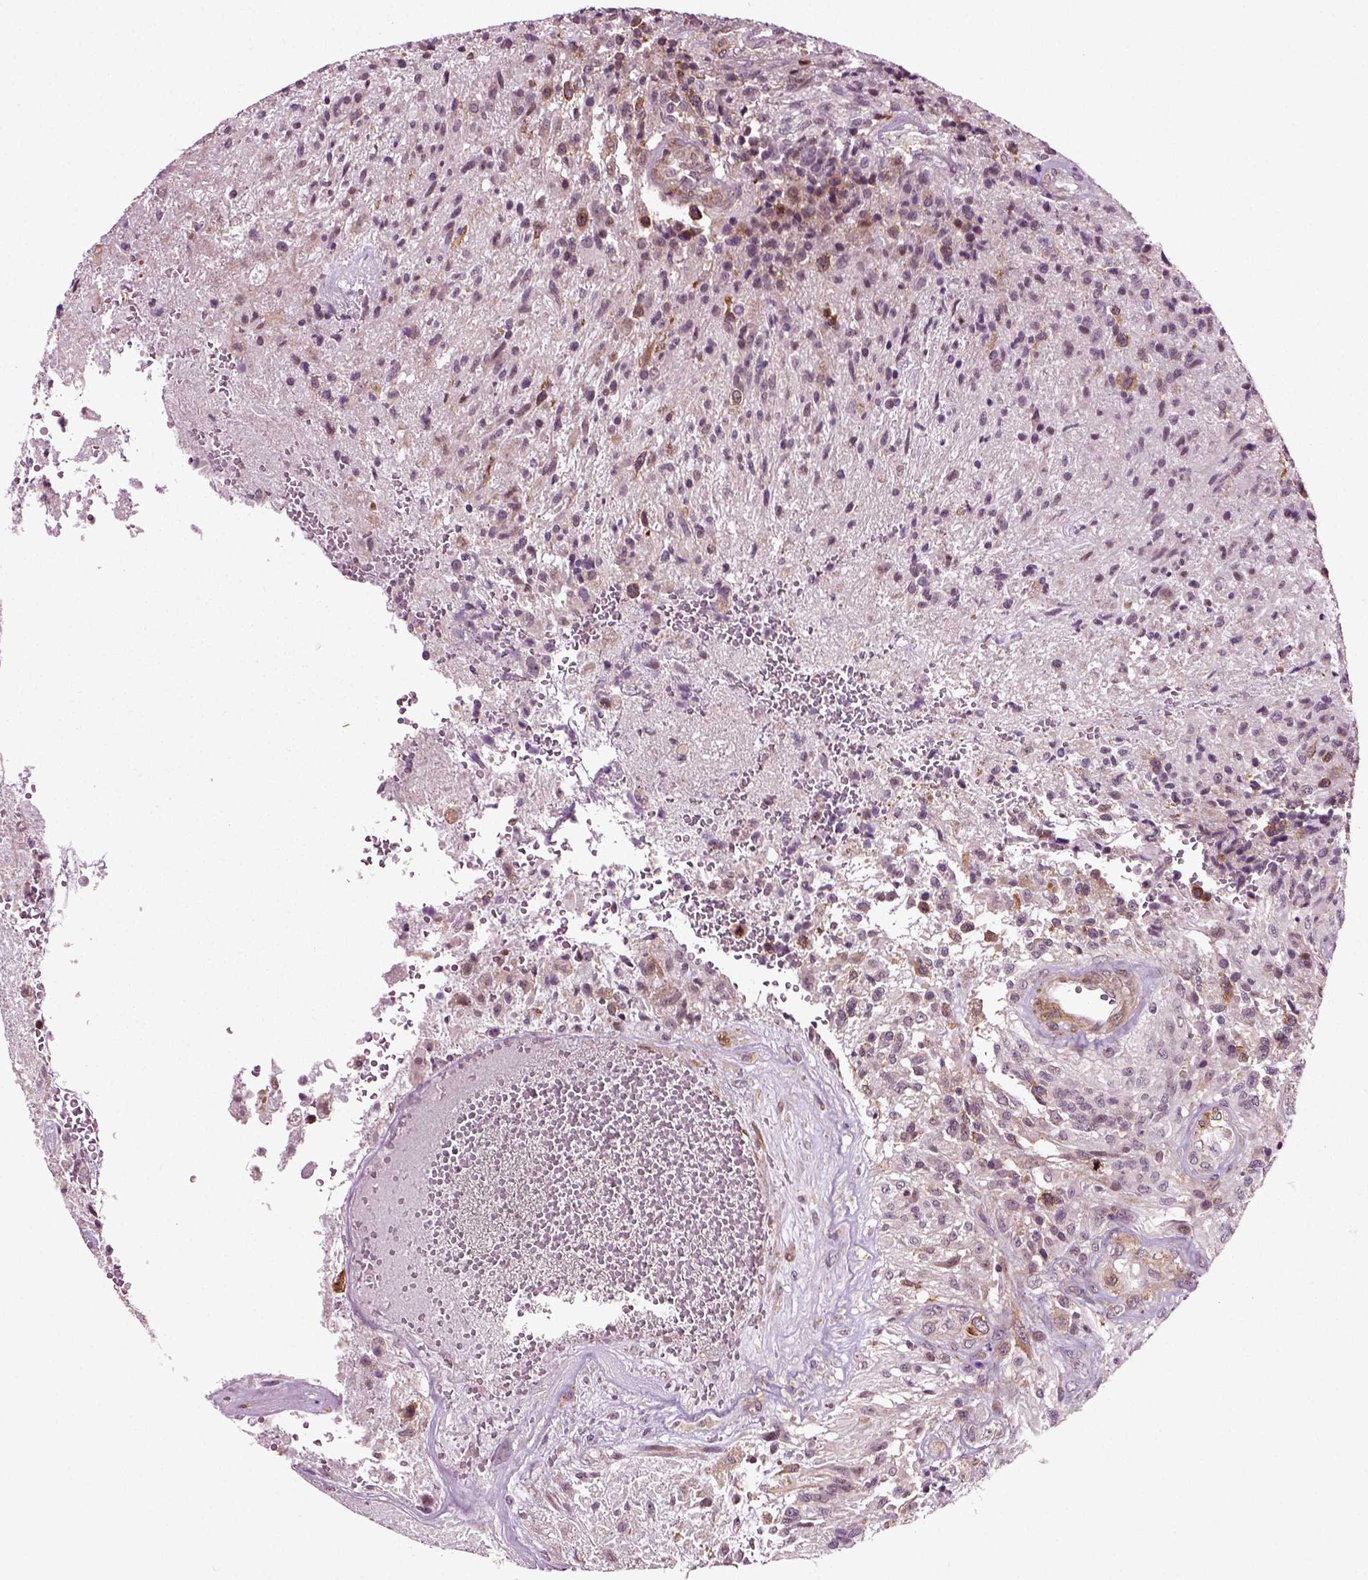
{"staining": {"intensity": "moderate", "quantity": "<25%", "location": "cytoplasmic/membranous"}, "tissue": "glioma", "cell_type": "Tumor cells", "image_type": "cancer", "snomed": [{"axis": "morphology", "description": "Glioma, malignant, High grade"}, {"axis": "topography", "description": "Brain"}], "caption": "High-grade glioma (malignant) stained with a brown dye demonstrates moderate cytoplasmic/membranous positive expression in approximately <25% of tumor cells.", "gene": "KNSTRN", "patient": {"sex": "male", "age": 56}}